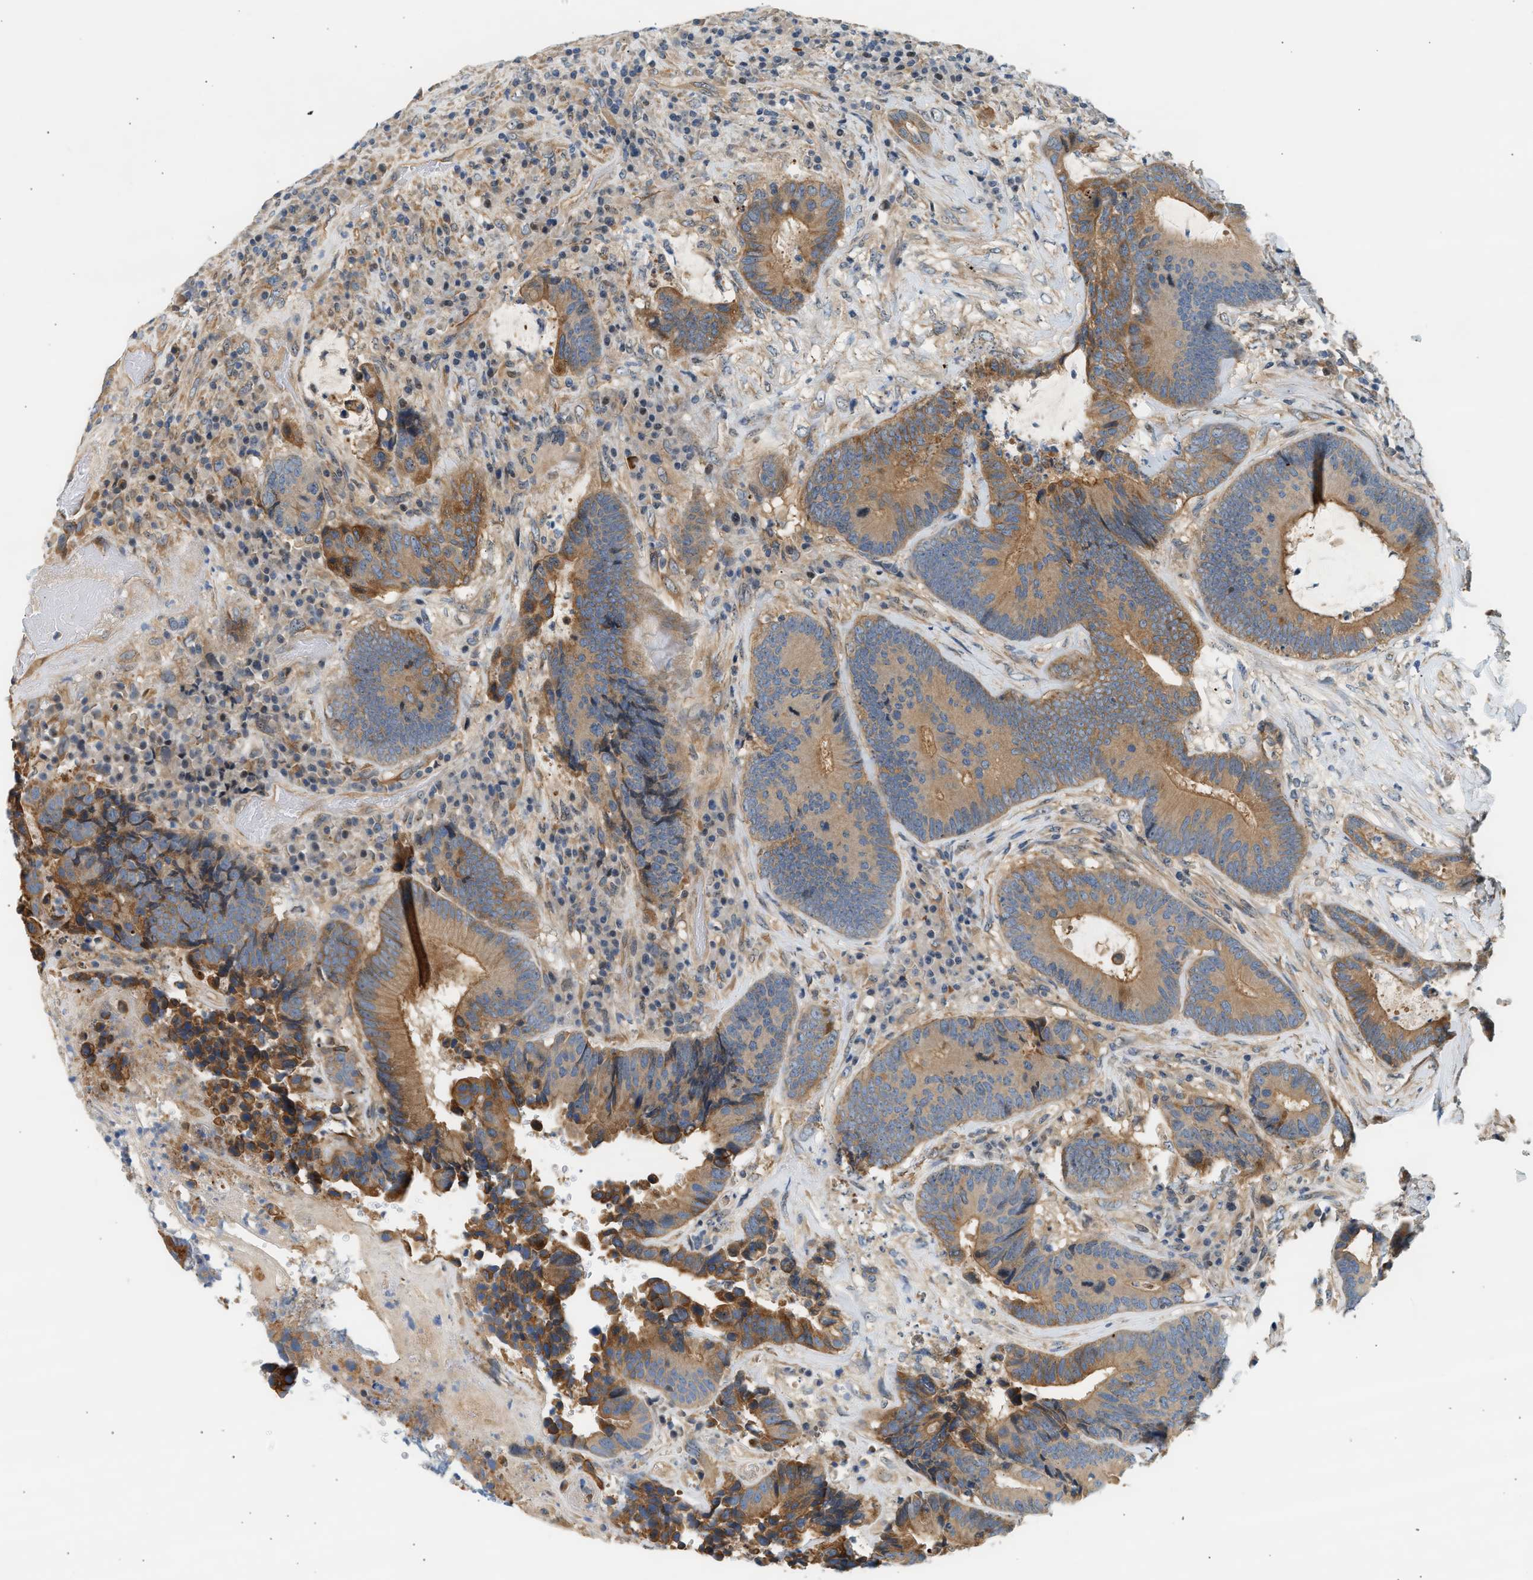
{"staining": {"intensity": "moderate", "quantity": ">75%", "location": "cytoplasmic/membranous"}, "tissue": "colorectal cancer", "cell_type": "Tumor cells", "image_type": "cancer", "snomed": [{"axis": "morphology", "description": "Adenocarcinoma, NOS"}, {"axis": "topography", "description": "Rectum"}], "caption": "Human colorectal cancer stained with a protein marker reveals moderate staining in tumor cells.", "gene": "WDR31", "patient": {"sex": "female", "age": 89}}